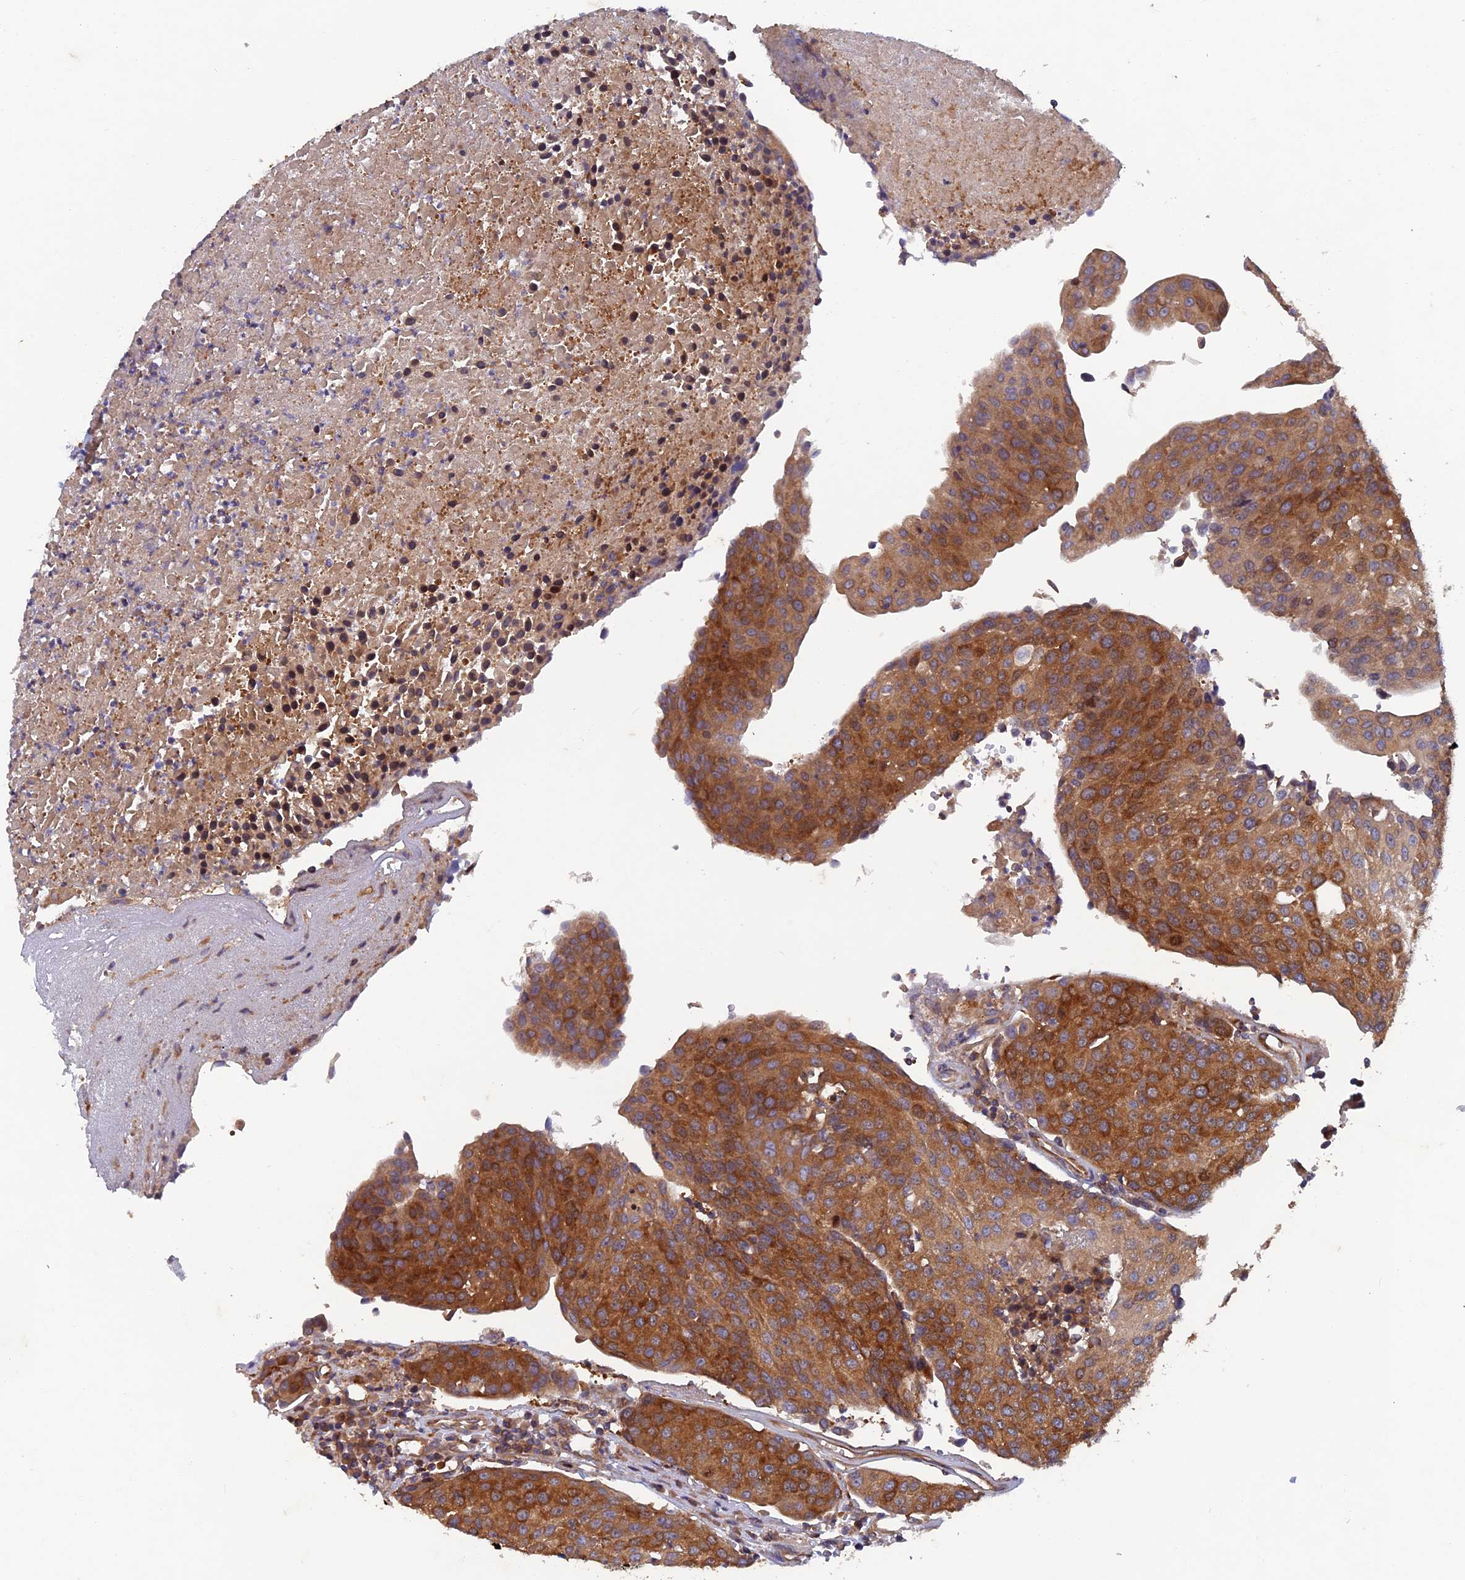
{"staining": {"intensity": "strong", "quantity": ">75%", "location": "cytoplasmic/membranous"}, "tissue": "urothelial cancer", "cell_type": "Tumor cells", "image_type": "cancer", "snomed": [{"axis": "morphology", "description": "Urothelial carcinoma, High grade"}, {"axis": "topography", "description": "Urinary bladder"}], "caption": "About >75% of tumor cells in urothelial cancer demonstrate strong cytoplasmic/membranous protein positivity as visualized by brown immunohistochemical staining.", "gene": "NCAPG", "patient": {"sex": "female", "age": 85}}